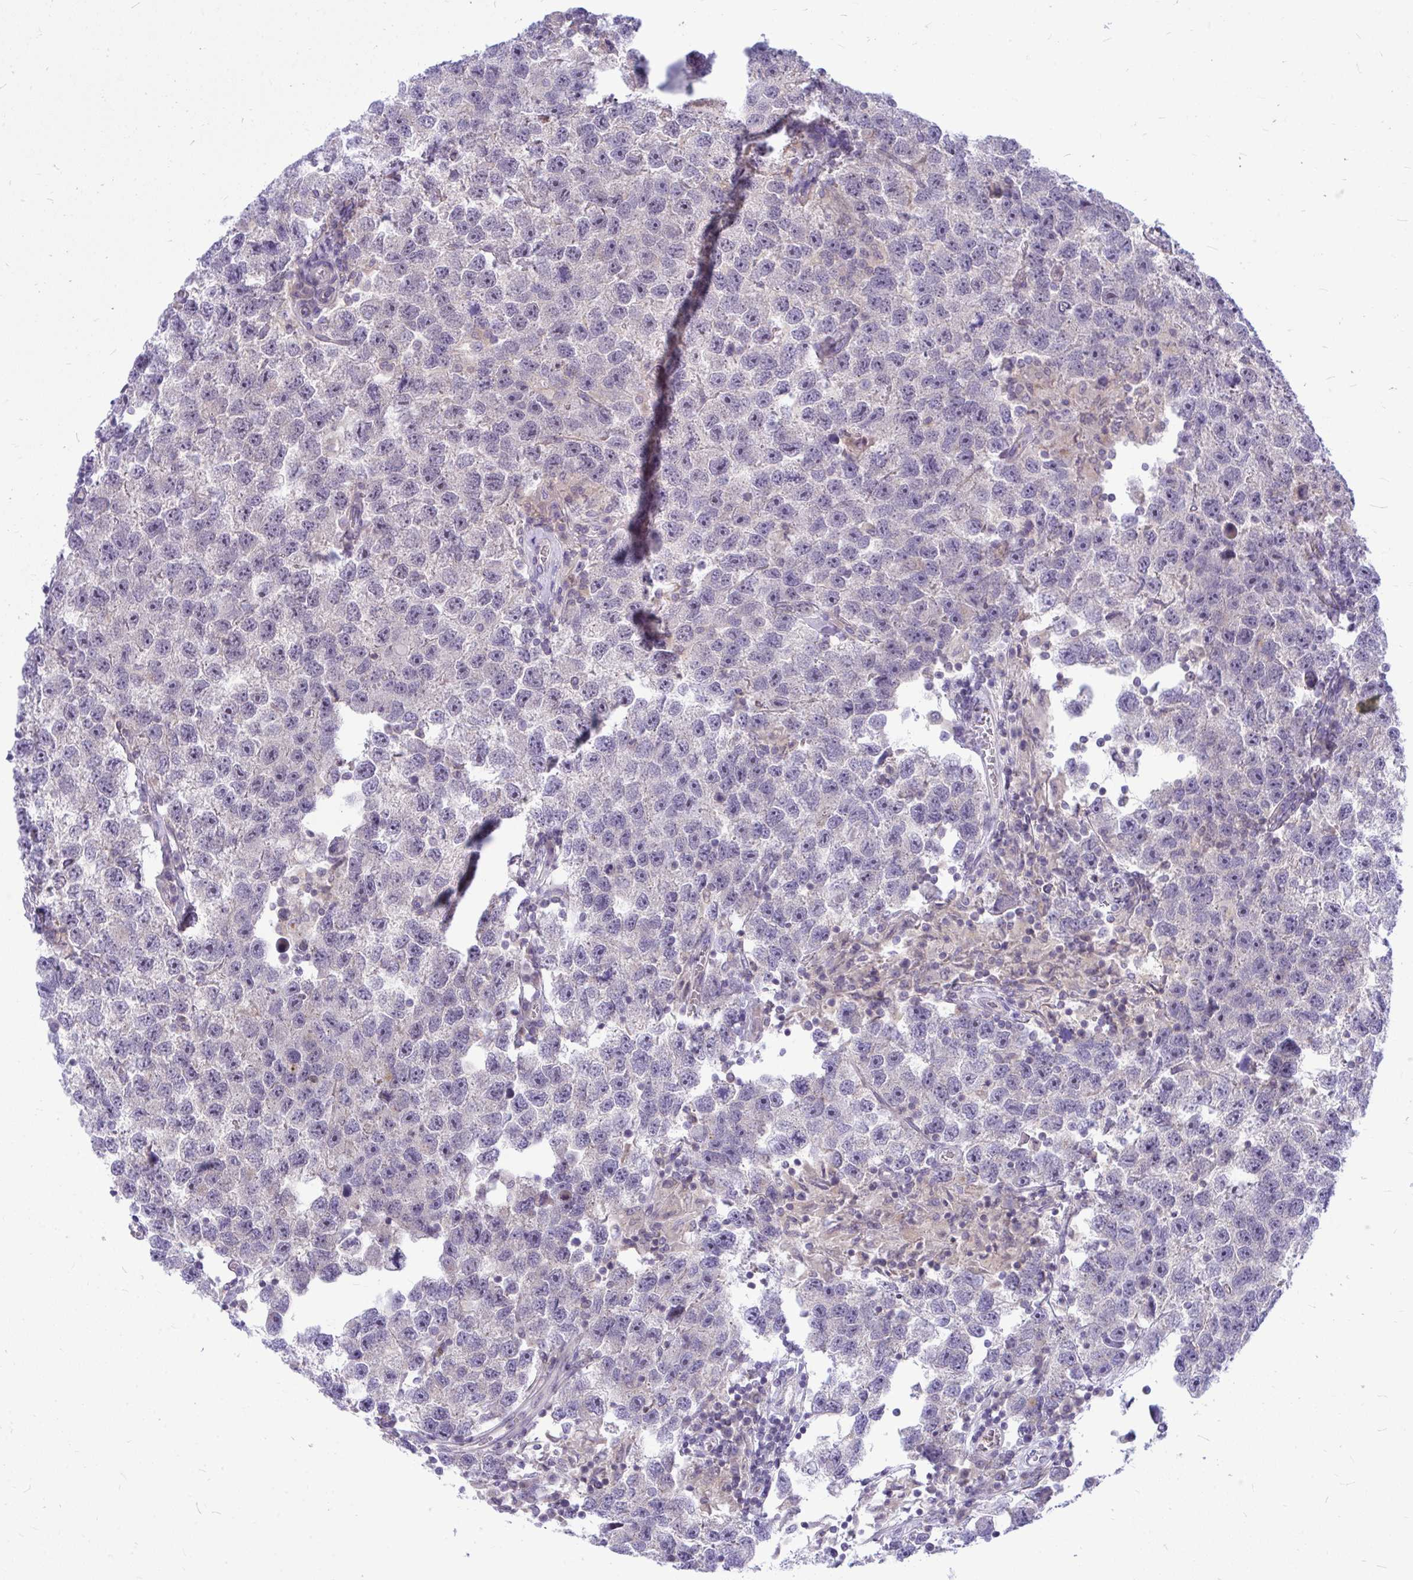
{"staining": {"intensity": "negative", "quantity": "none", "location": "none"}, "tissue": "testis cancer", "cell_type": "Tumor cells", "image_type": "cancer", "snomed": [{"axis": "morphology", "description": "Seminoma, NOS"}, {"axis": "topography", "description": "Testis"}], "caption": "An immunohistochemistry photomicrograph of seminoma (testis) is shown. There is no staining in tumor cells of seminoma (testis). (DAB (3,3'-diaminobenzidine) immunohistochemistry (IHC) with hematoxylin counter stain).", "gene": "ZSCAN25", "patient": {"sex": "male", "age": 26}}